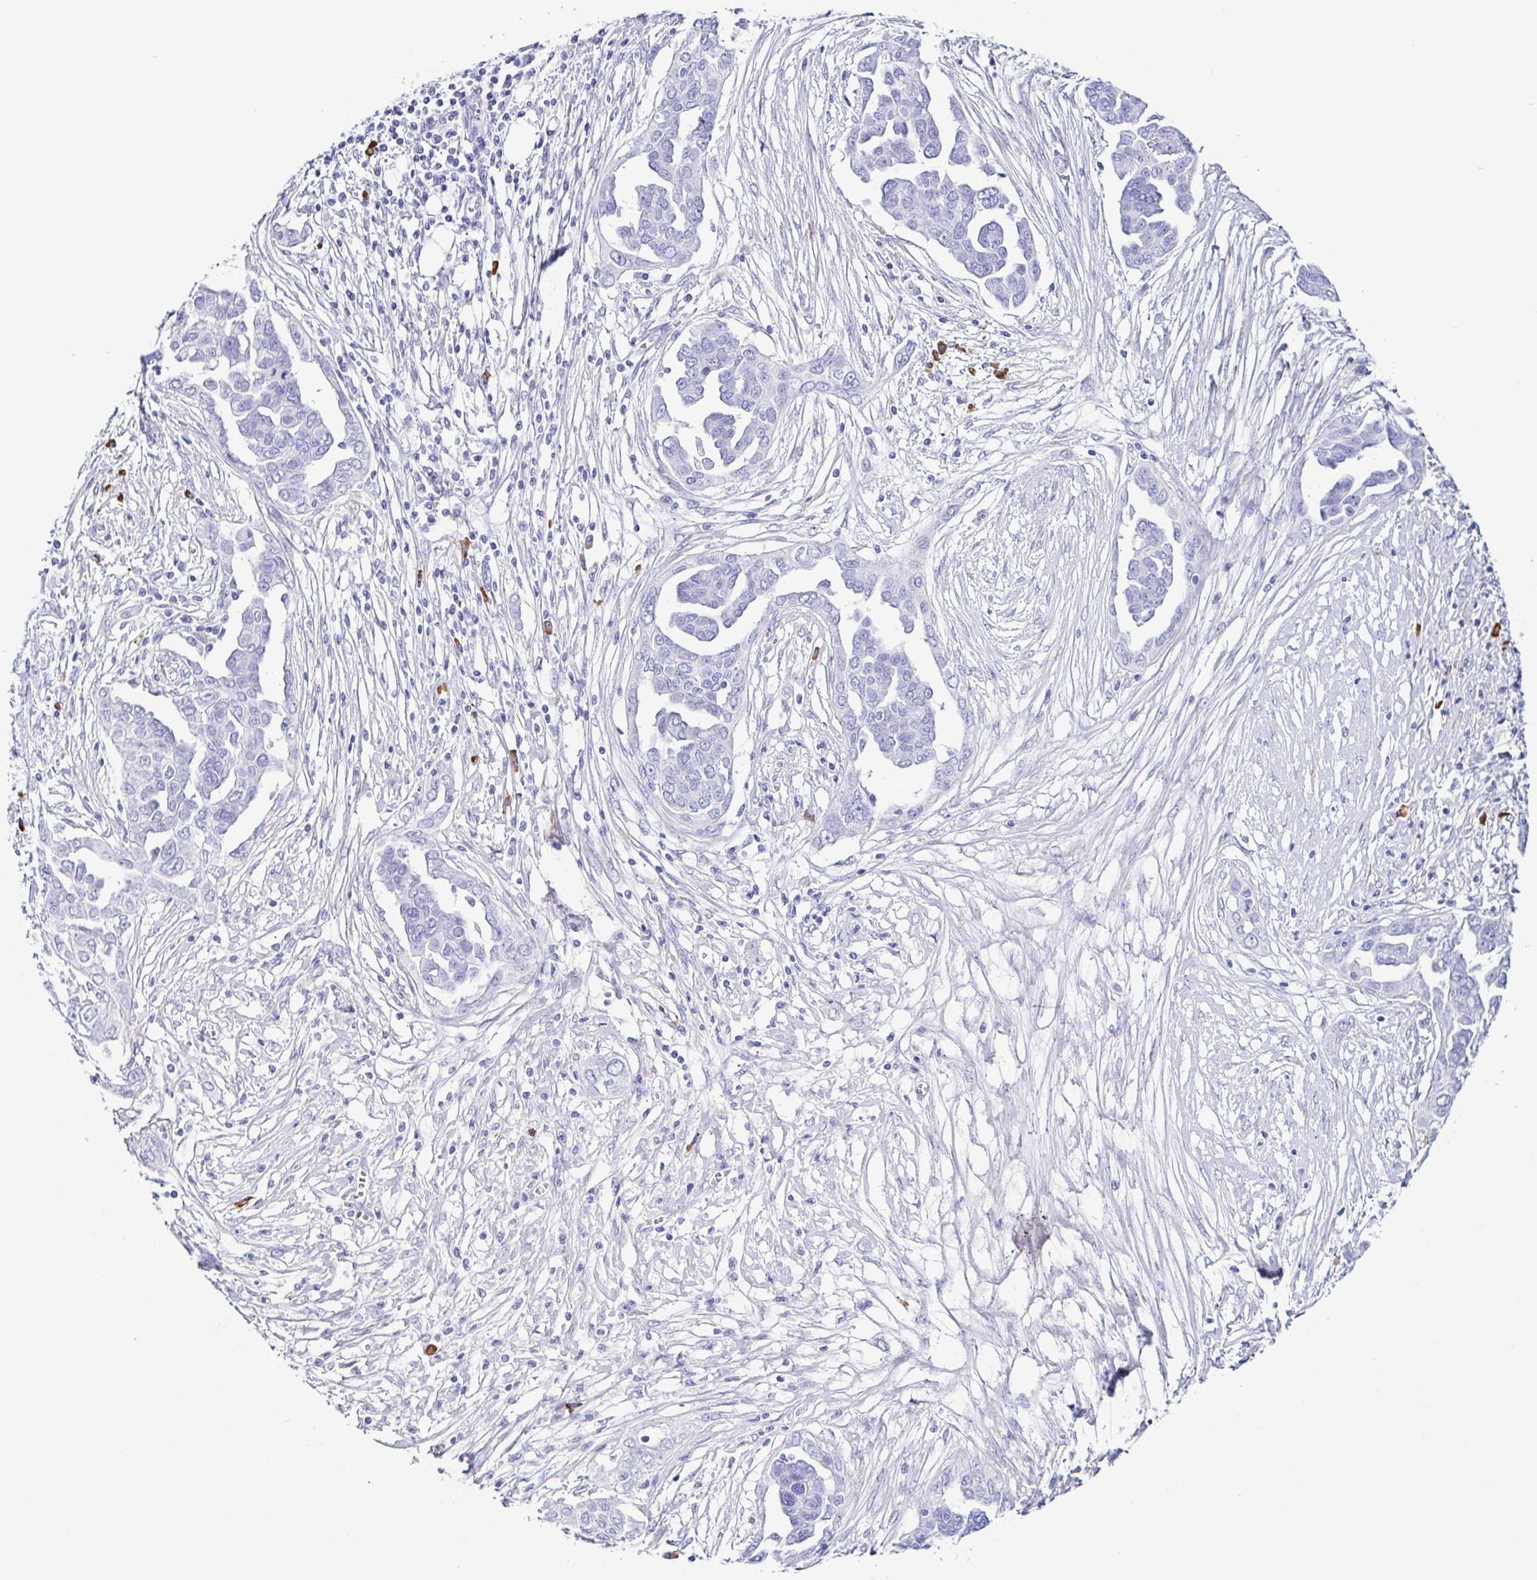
{"staining": {"intensity": "negative", "quantity": "none", "location": "none"}, "tissue": "ovarian cancer", "cell_type": "Tumor cells", "image_type": "cancer", "snomed": [{"axis": "morphology", "description": "Cystadenocarcinoma, serous, NOS"}, {"axis": "topography", "description": "Ovary"}], "caption": "Tumor cells are negative for brown protein staining in ovarian serous cystadenocarcinoma.", "gene": "PIGF", "patient": {"sex": "female", "age": 59}}